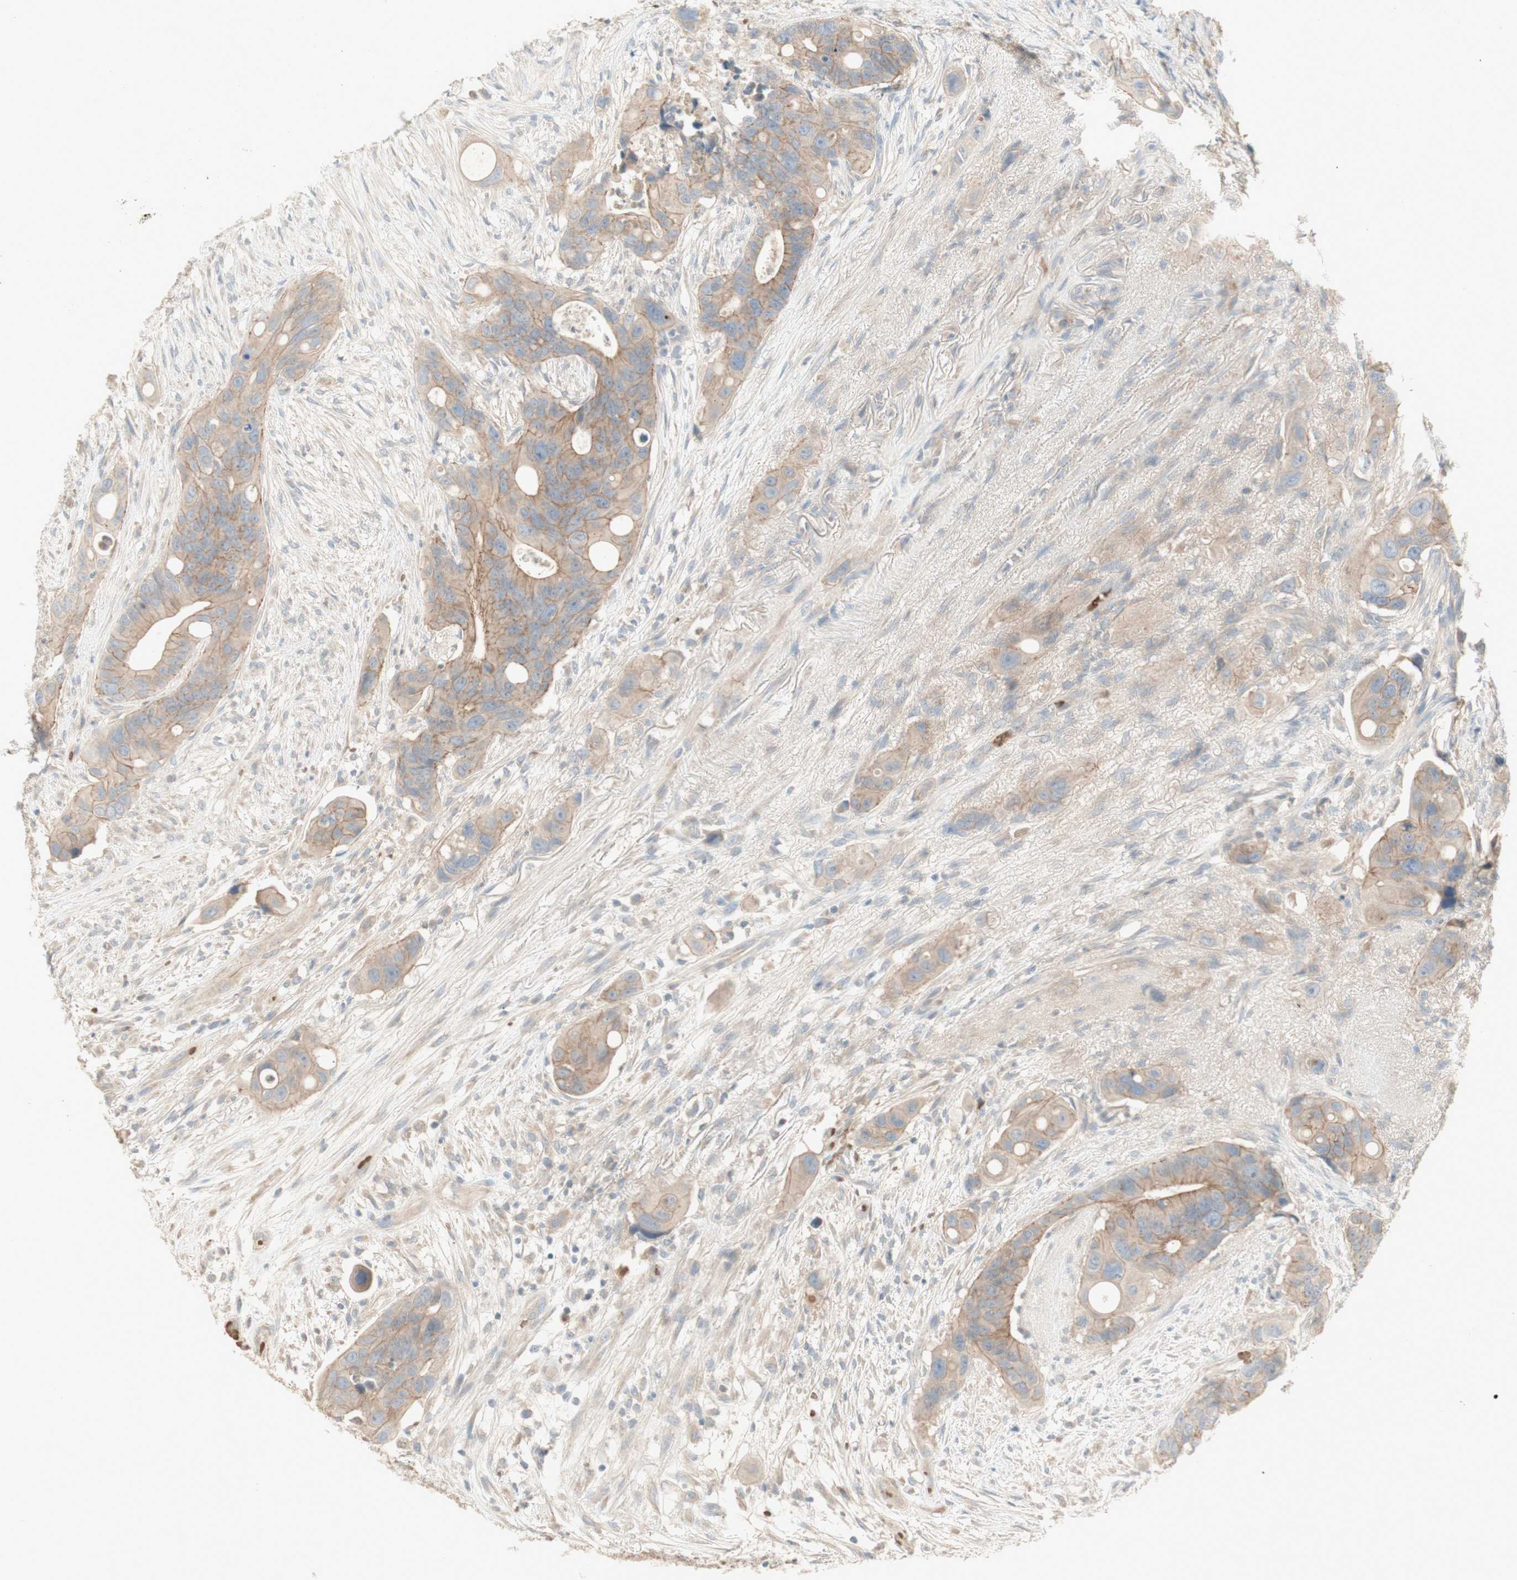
{"staining": {"intensity": "weak", "quantity": ">75%", "location": "cytoplasmic/membranous"}, "tissue": "colorectal cancer", "cell_type": "Tumor cells", "image_type": "cancer", "snomed": [{"axis": "morphology", "description": "Adenocarcinoma, NOS"}, {"axis": "topography", "description": "Colon"}], "caption": "Immunohistochemical staining of human colorectal cancer demonstrates low levels of weak cytoplasmic/membranous protein staining in about >75% of tumor cells. The staining is performed using DAB (3,3'-diaminobenzidine) brown chromogen to label protein expression. The nuclei are counter-stained blue using hematoxylin.", "gene": "PTGER4", "patient": {"sex": "female", "age": 57}}